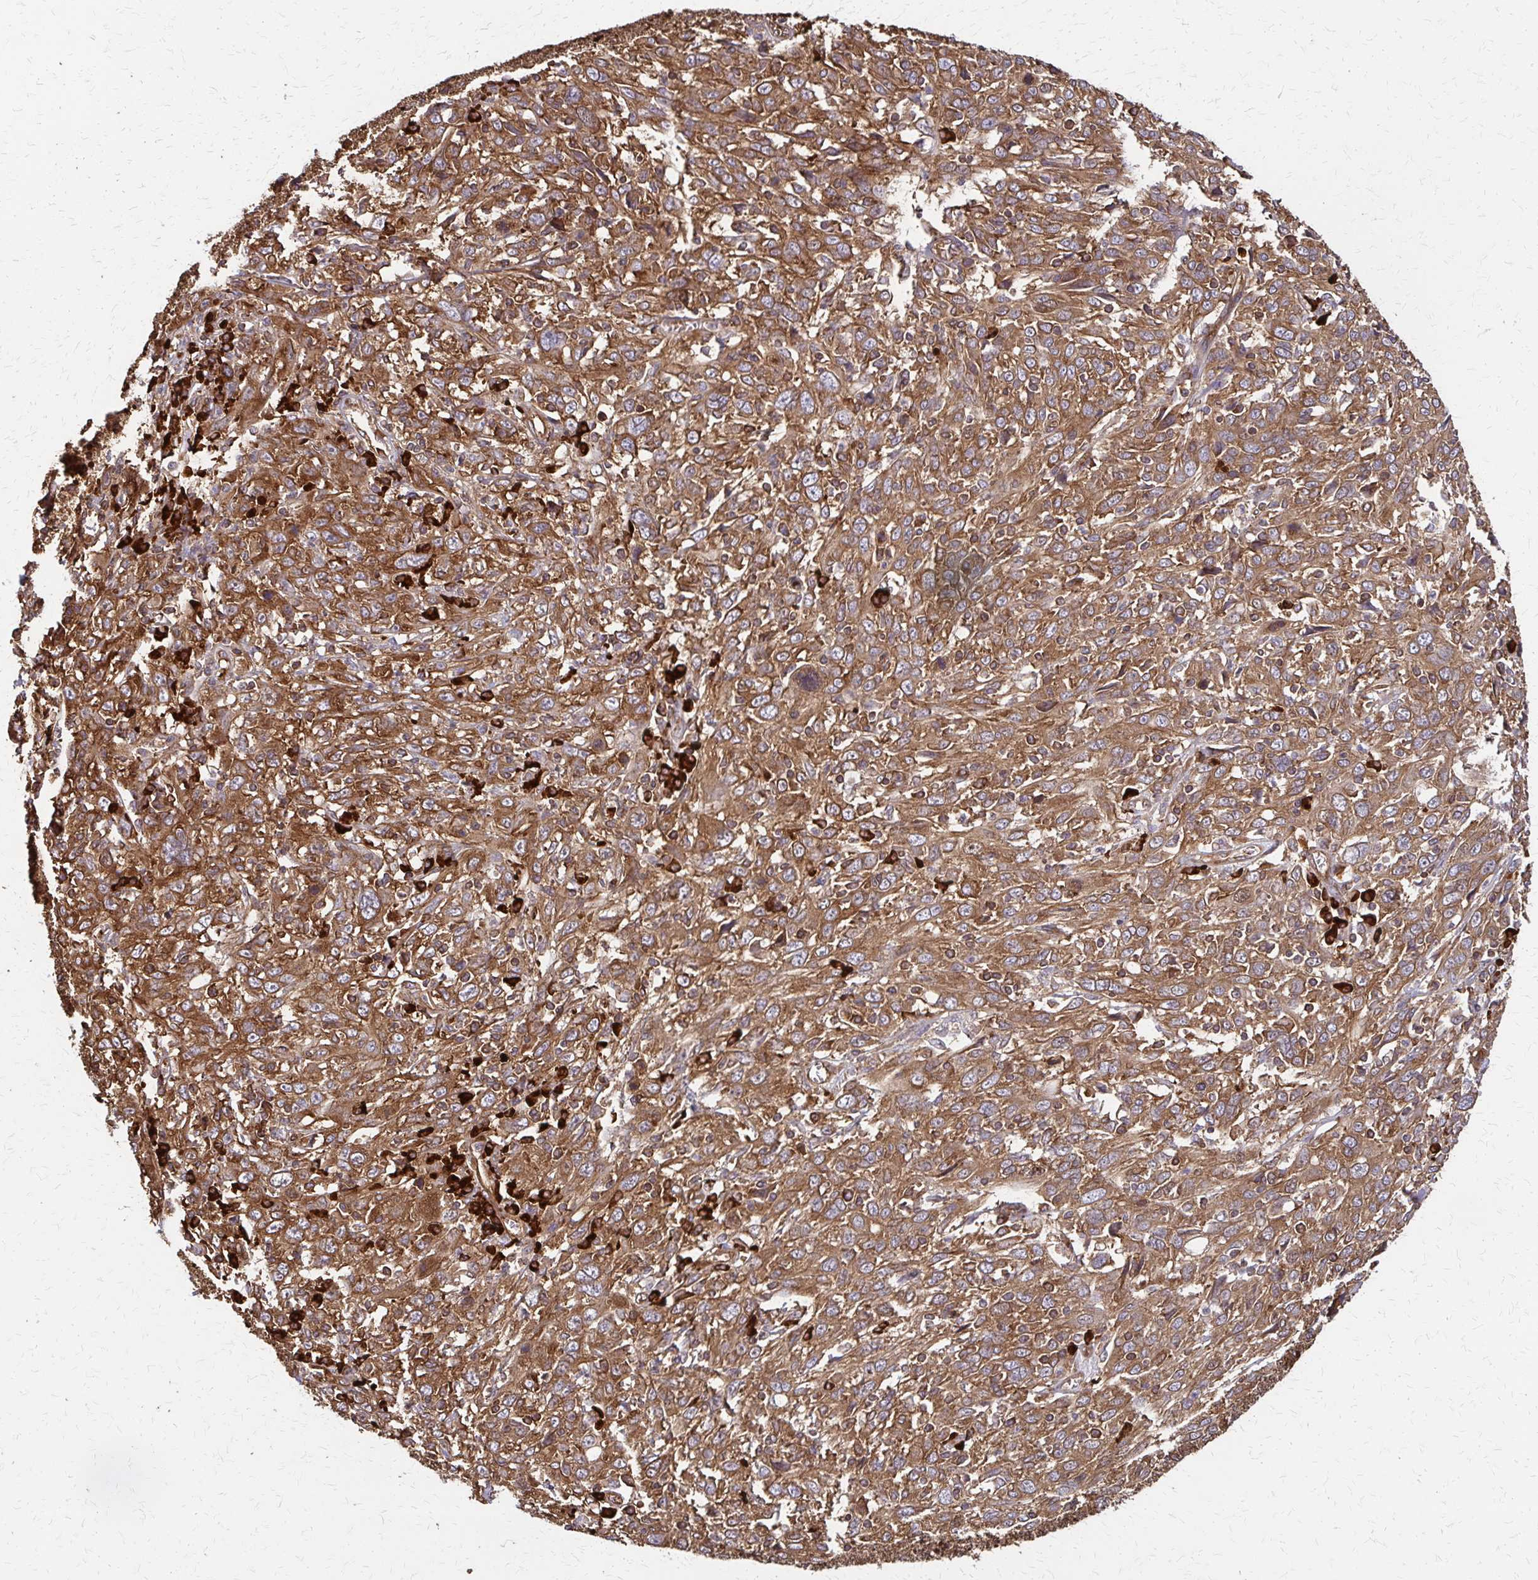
{"staining": {"intensity": "moderate", "quantity": ">75%", "location": "cytoplasmic/membranous"}, "tissue": "cervical cancer", "cell_type": "Tumor cells", "image_type": "cancer", "snomed": [{"axis": "morphology", "description": "Squamous cell carcinoma, NOS"}, {"axis": "topography", "description": "Cervix"}], "caption": "Cervical cancer stained with a brown dye exhibits moderate cytoplasmic/membranous positive positivity in about >75% of tumor cells.", "gene": "EEF2", "patient": {"sex": "female", "age": 46}}